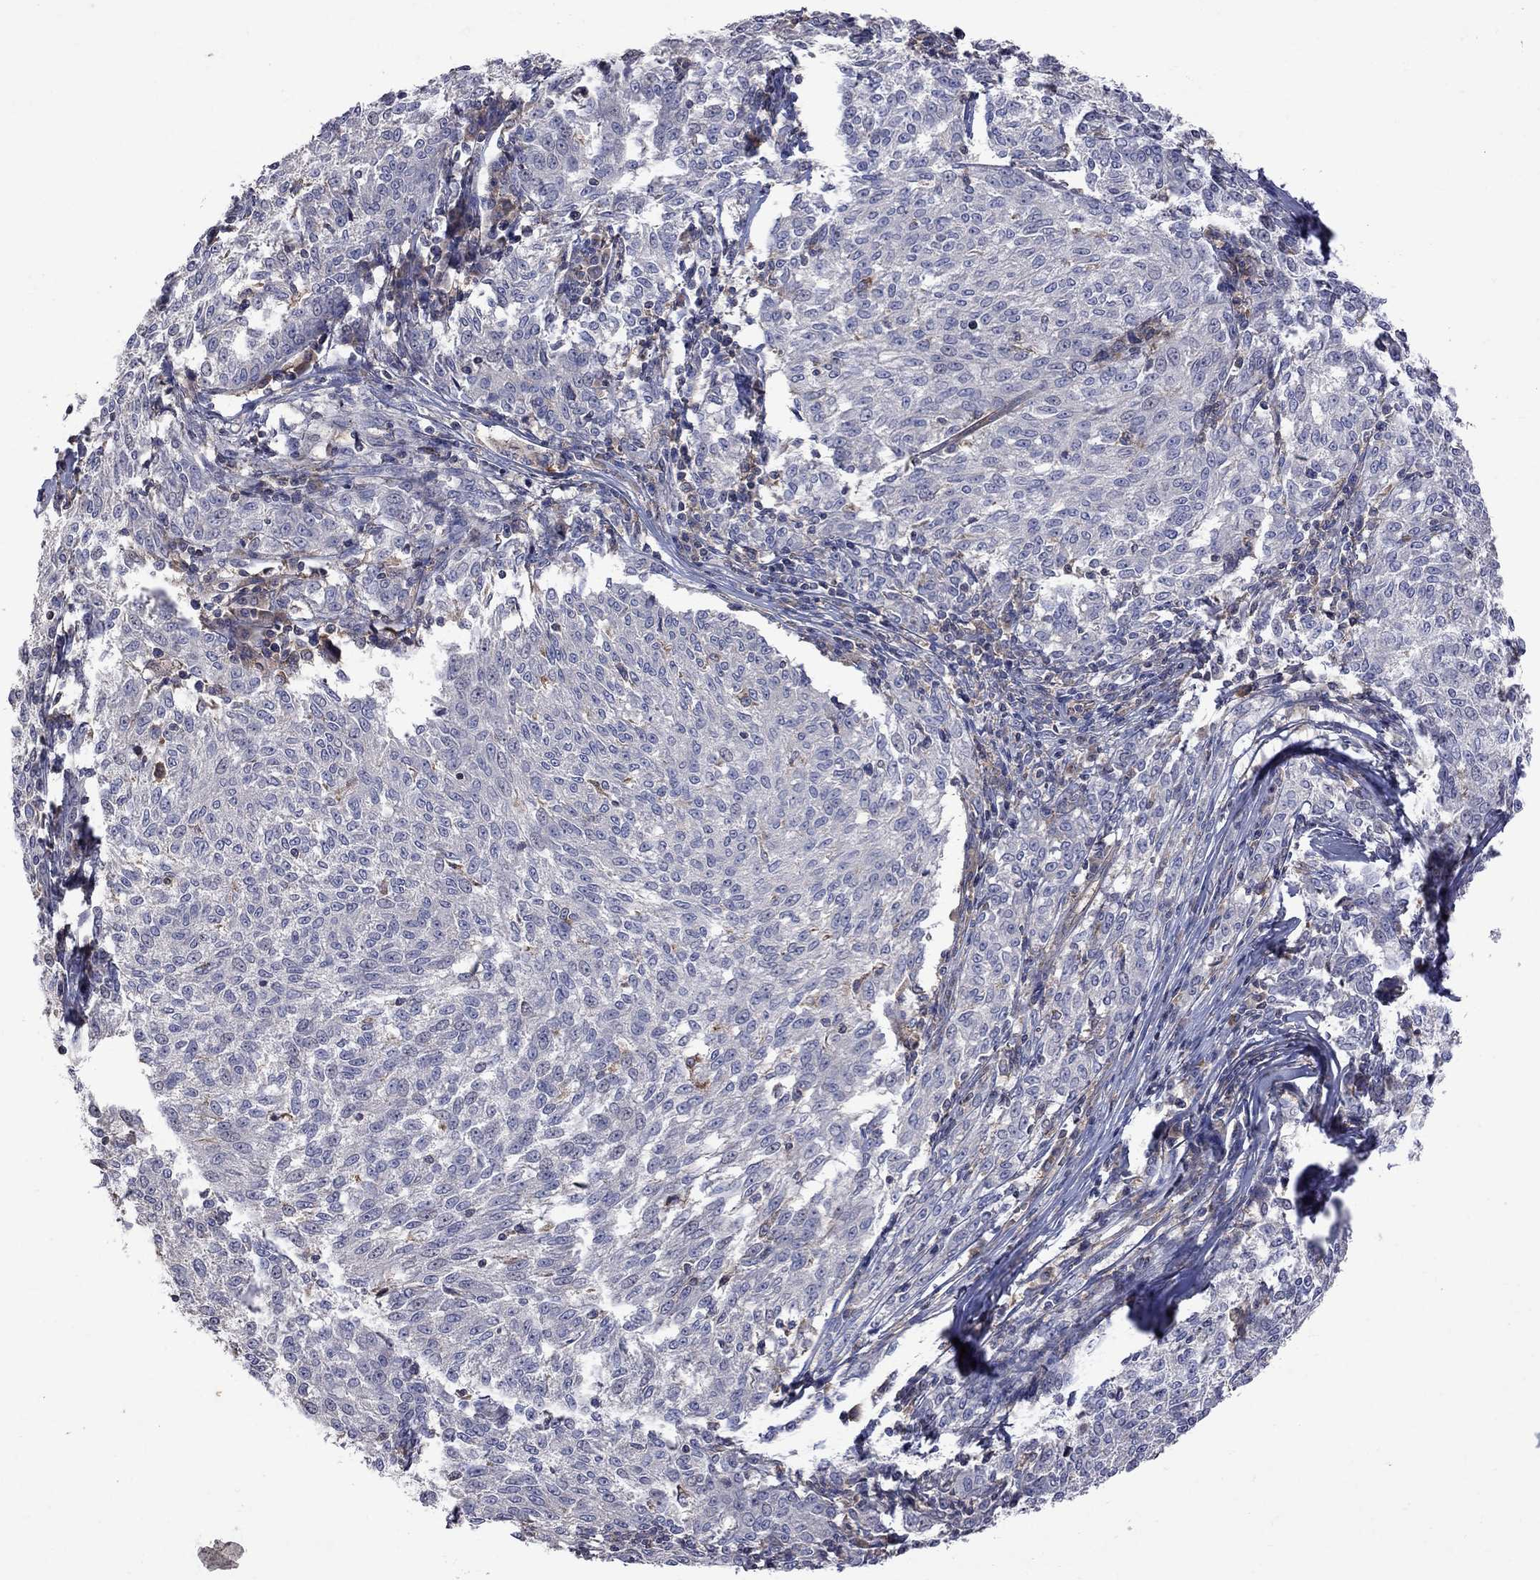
{"staining": {"intensity": "negative", "quantity": "none", "location": "none"}, "tissue": "melanoma", "cell_type": "Tumor cells", "image_type": "cancer", "snomed": [{"axis": "morphology", "description": "Malignant melanoma, NOS"}, {"axis": "topography", "description": "Skin"}], "caption": "High magnification brightfield microscopy of melanoma stained with DAB (brown) and counterstained with hematoxylin (blue): tumor cells show no significant staining.", "gene": "ABI3", "patient": {"sex": "female", "age": 72}}